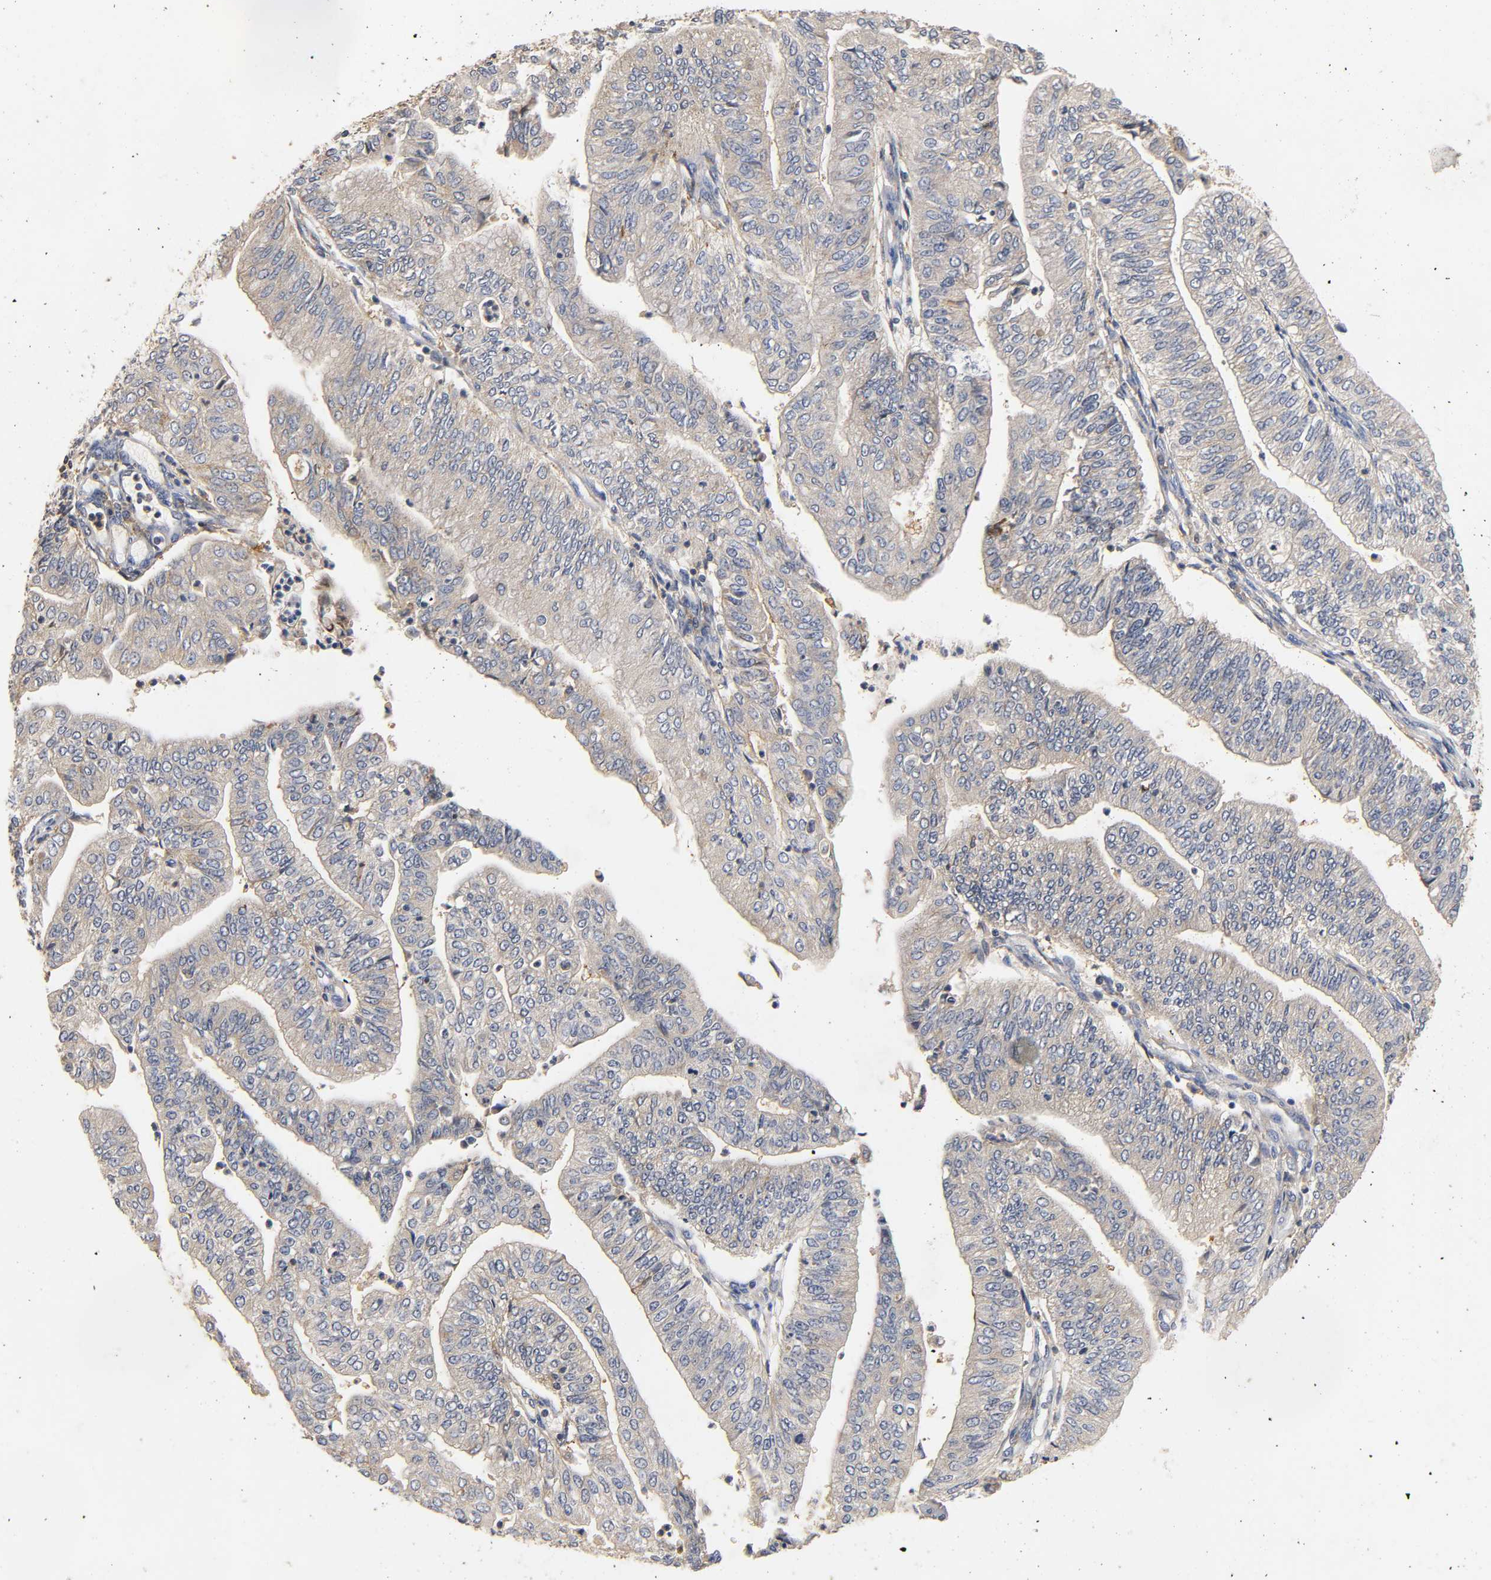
{"staining": {"intensity": "weak", "quantity": "25%-75%", "location": "cytoplasmic/membranous"}, "tissue": "endometrial cancer", "cell_type": "Tumor cells", "image_type": "cancer", "snomed": [{"axis": "morphology", "description": "Adenocarcinoma, NOS"}, {"axis": "topography", "description": "Endometrium"}], "caption": "Protein staining of endometrial cancer tissue displays weak cytoplasmic/membranous expression in about 25%-75% of tumor cells. Using DAB (3,3'-diaminobenzidine) (brown) and hematoxylin (blue) stains, captured at high magnification using brightfield microscopy.", "gene": "SCAP", "patient": {"sex": "female", "age": 59}}